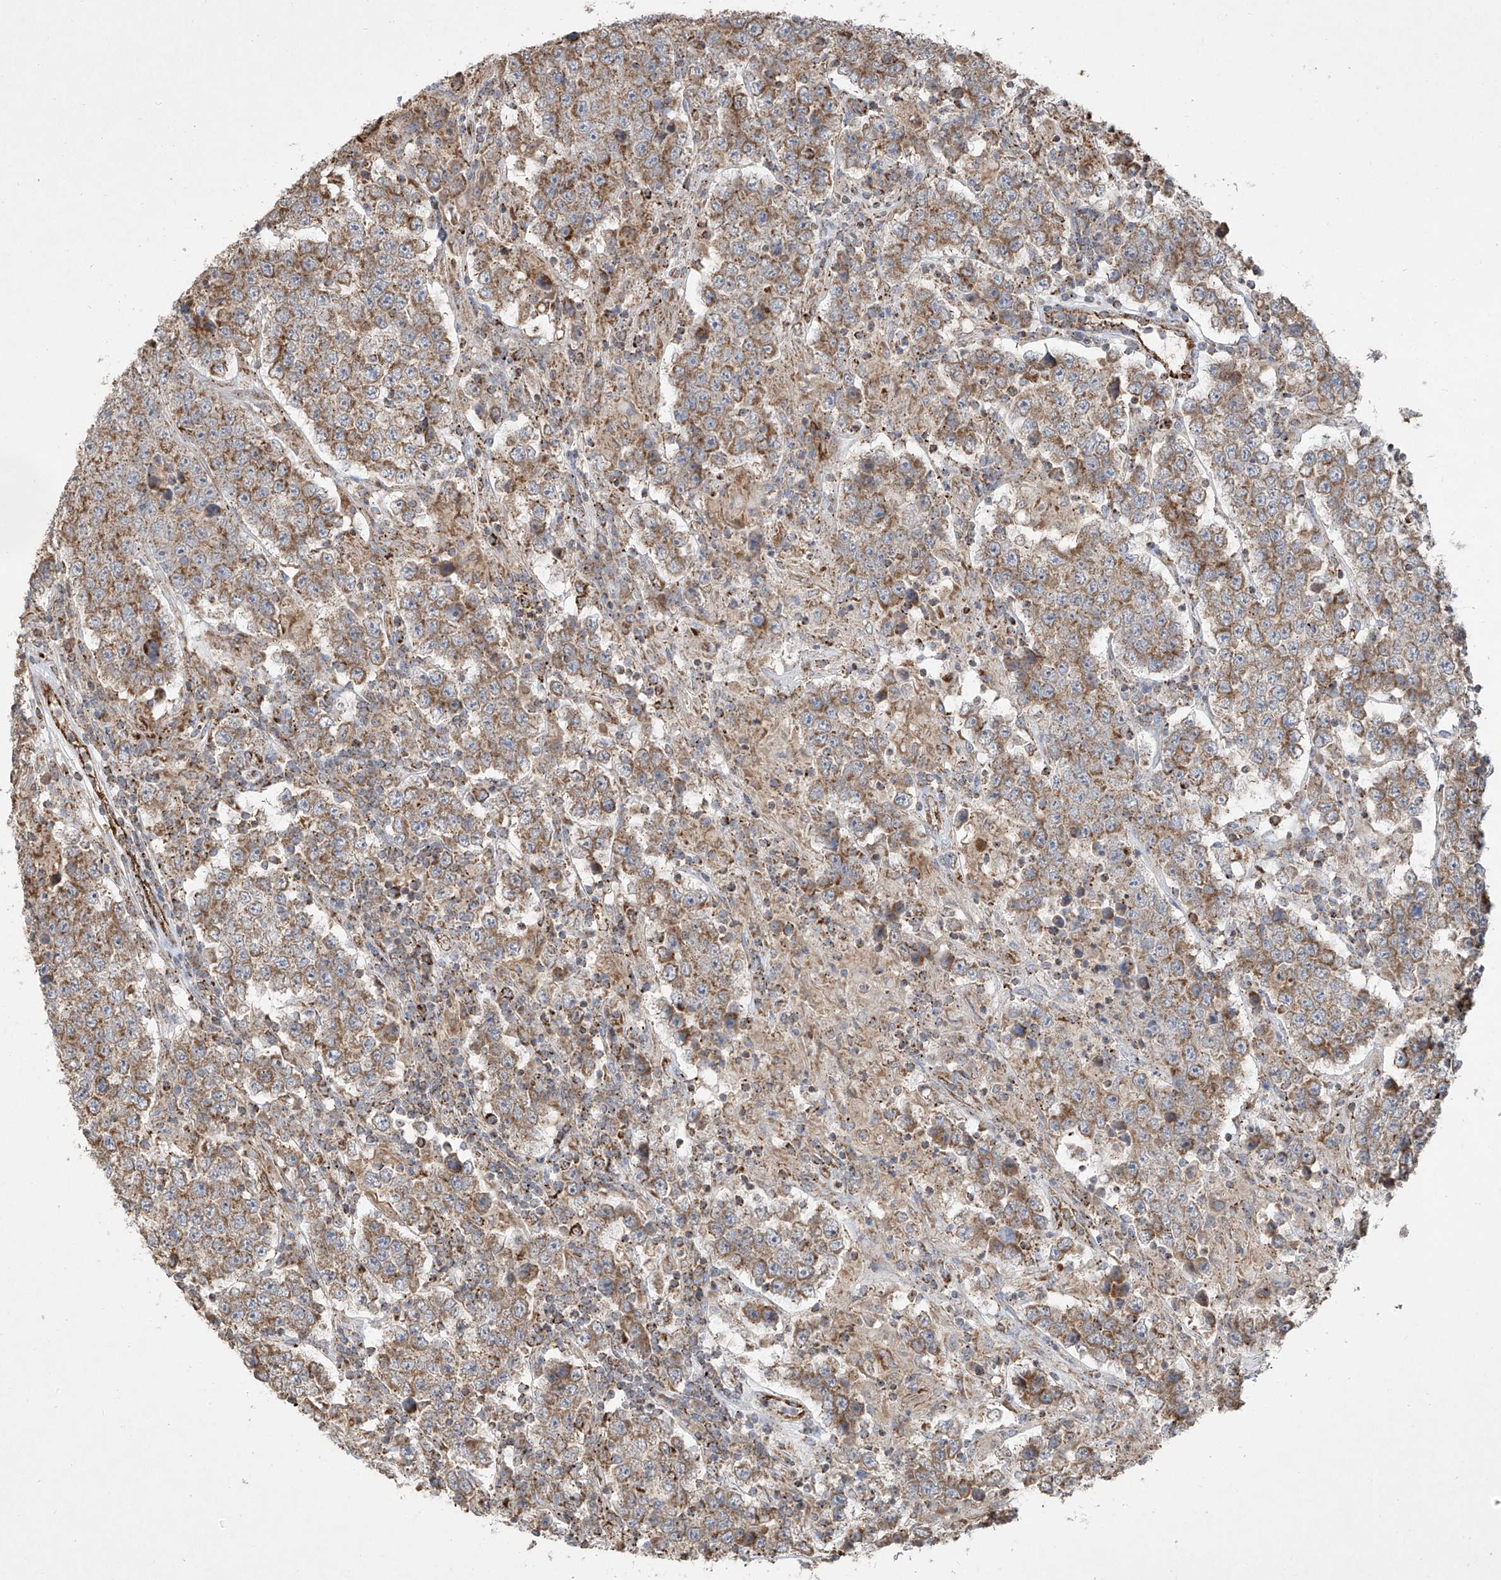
{"staining": {"intensity": "moderate", "quantity": ">75%", "location": "cytoplasmic/membranous"}, "tissue": "testis cancer", "cell_type": "Tumor cells", "image_type": "cancer", "snomed": [{"axis": "morphology", "description": "Normal tissue, NOS"}, {"axis": "morphology", "description": "Urothelial carcinoma, High grade"}, {"axis": "morphology", "description": "Seminoma, NOS"}, {"axis": "morphology", "description": "Carcinoma, Embryonal, NOS"}, {"axis": "topography", "description": "Urinary bladder"}, {"axis": "topography", "description": "Testis"}], "caption": "Protein expression analysis of testis embryonal carcinoma reveals moderate cytoplasmic/membranous staining in about >75% of tumor cells.", "gene": "UQCC1", "patient": {"sex": "male", "age": 41}}